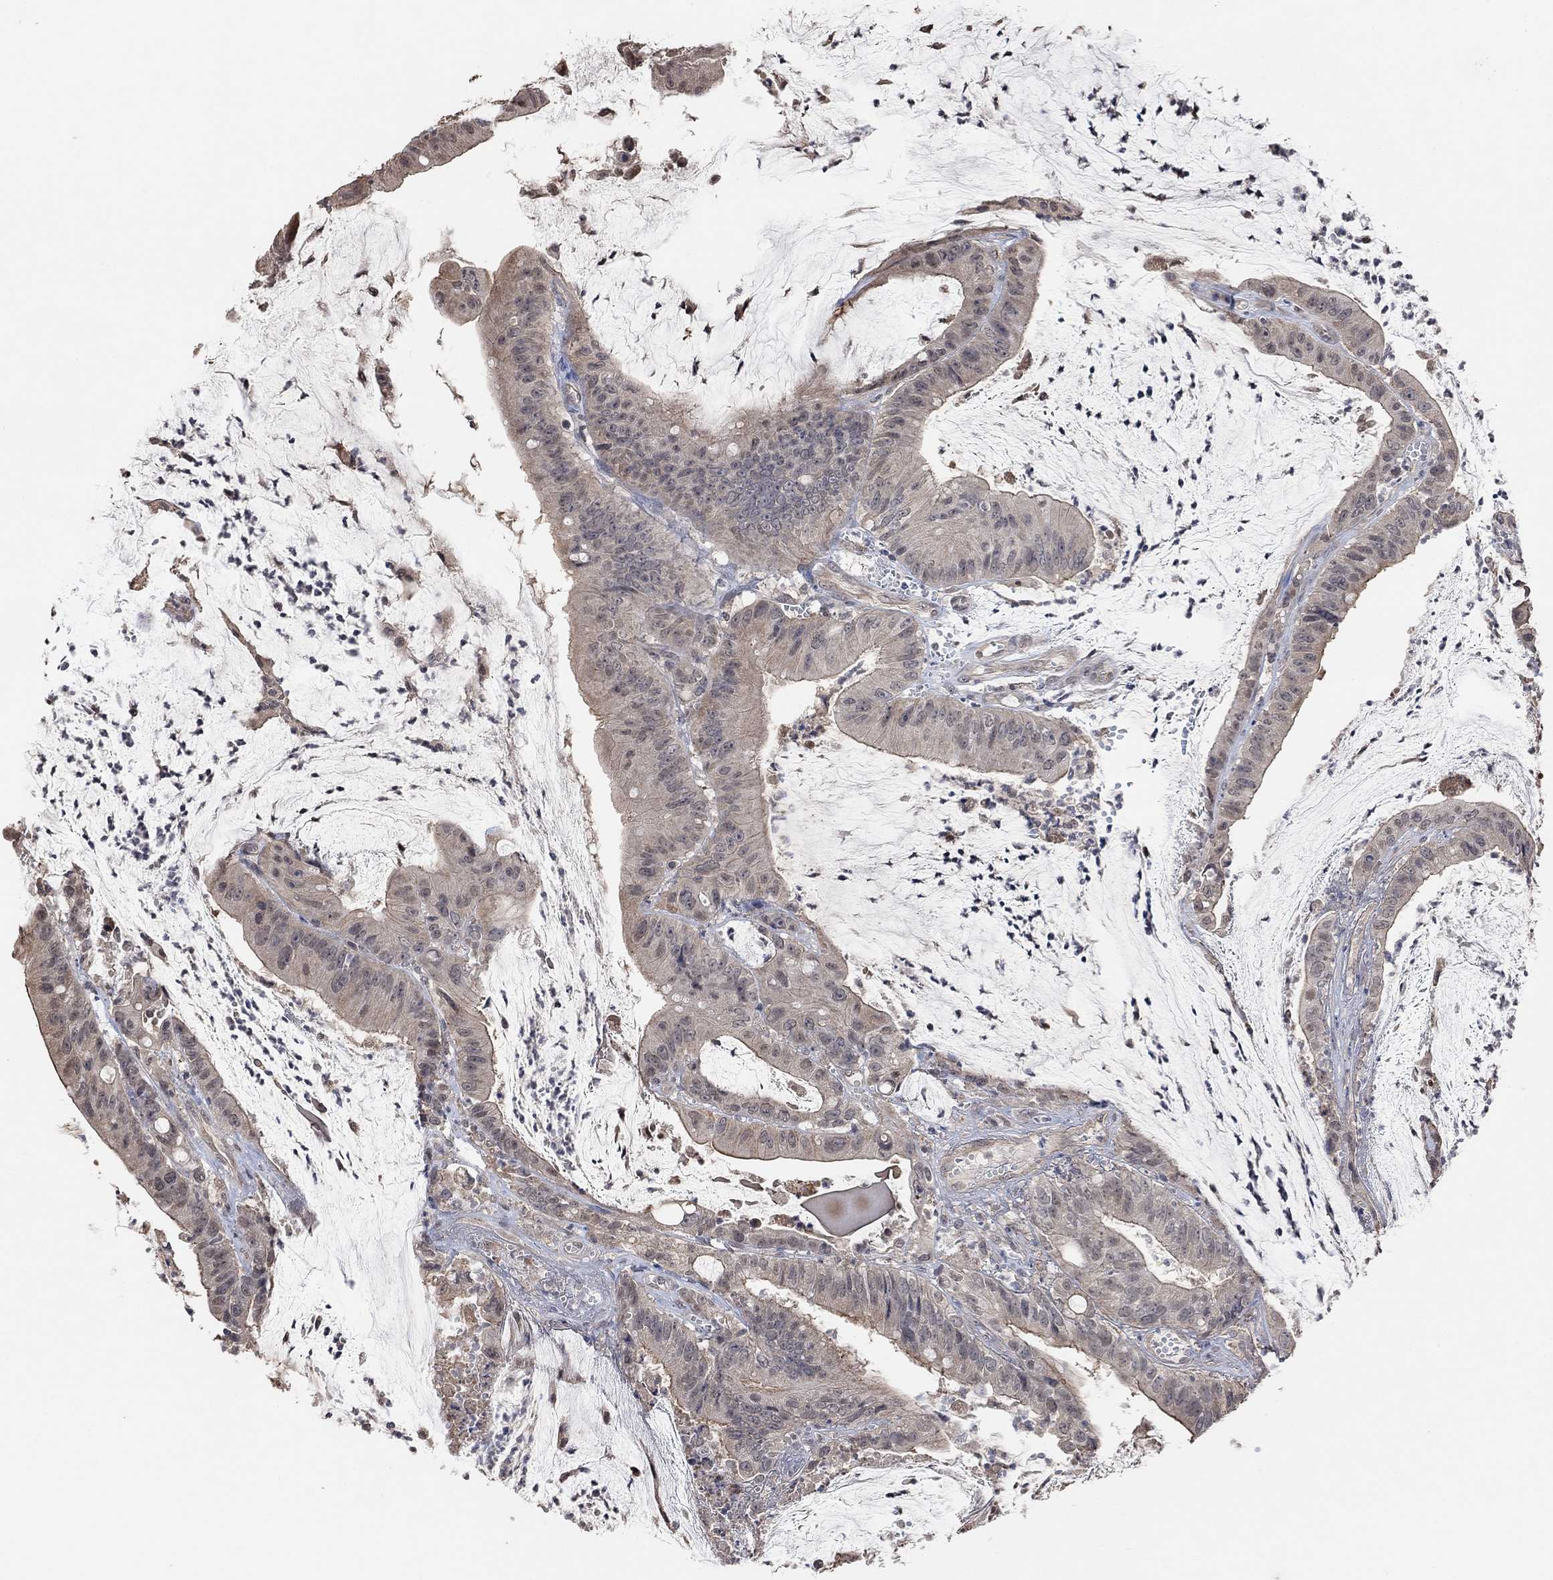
{"staining": {"intensity": "negative", "quantity": "none", "location": "none"}, "tissue": "colorectal cancer", "cell_type": "Tumor cells", "image_type": "cancer", "snomed": [{"axis": "morphology", "description": "Adenocarcinoma, NOS"}, {"axis": "topography", "description": "Colon"}], "caption": "A histopathology image of human colorectal cancer is negative for staining in tumor cells. (Brightfield microscopy of DAB immunohistochemistry (IHC) at high magnification).", "gene": "UNC5B", "patient": {"sex": "female", "age": 69}}